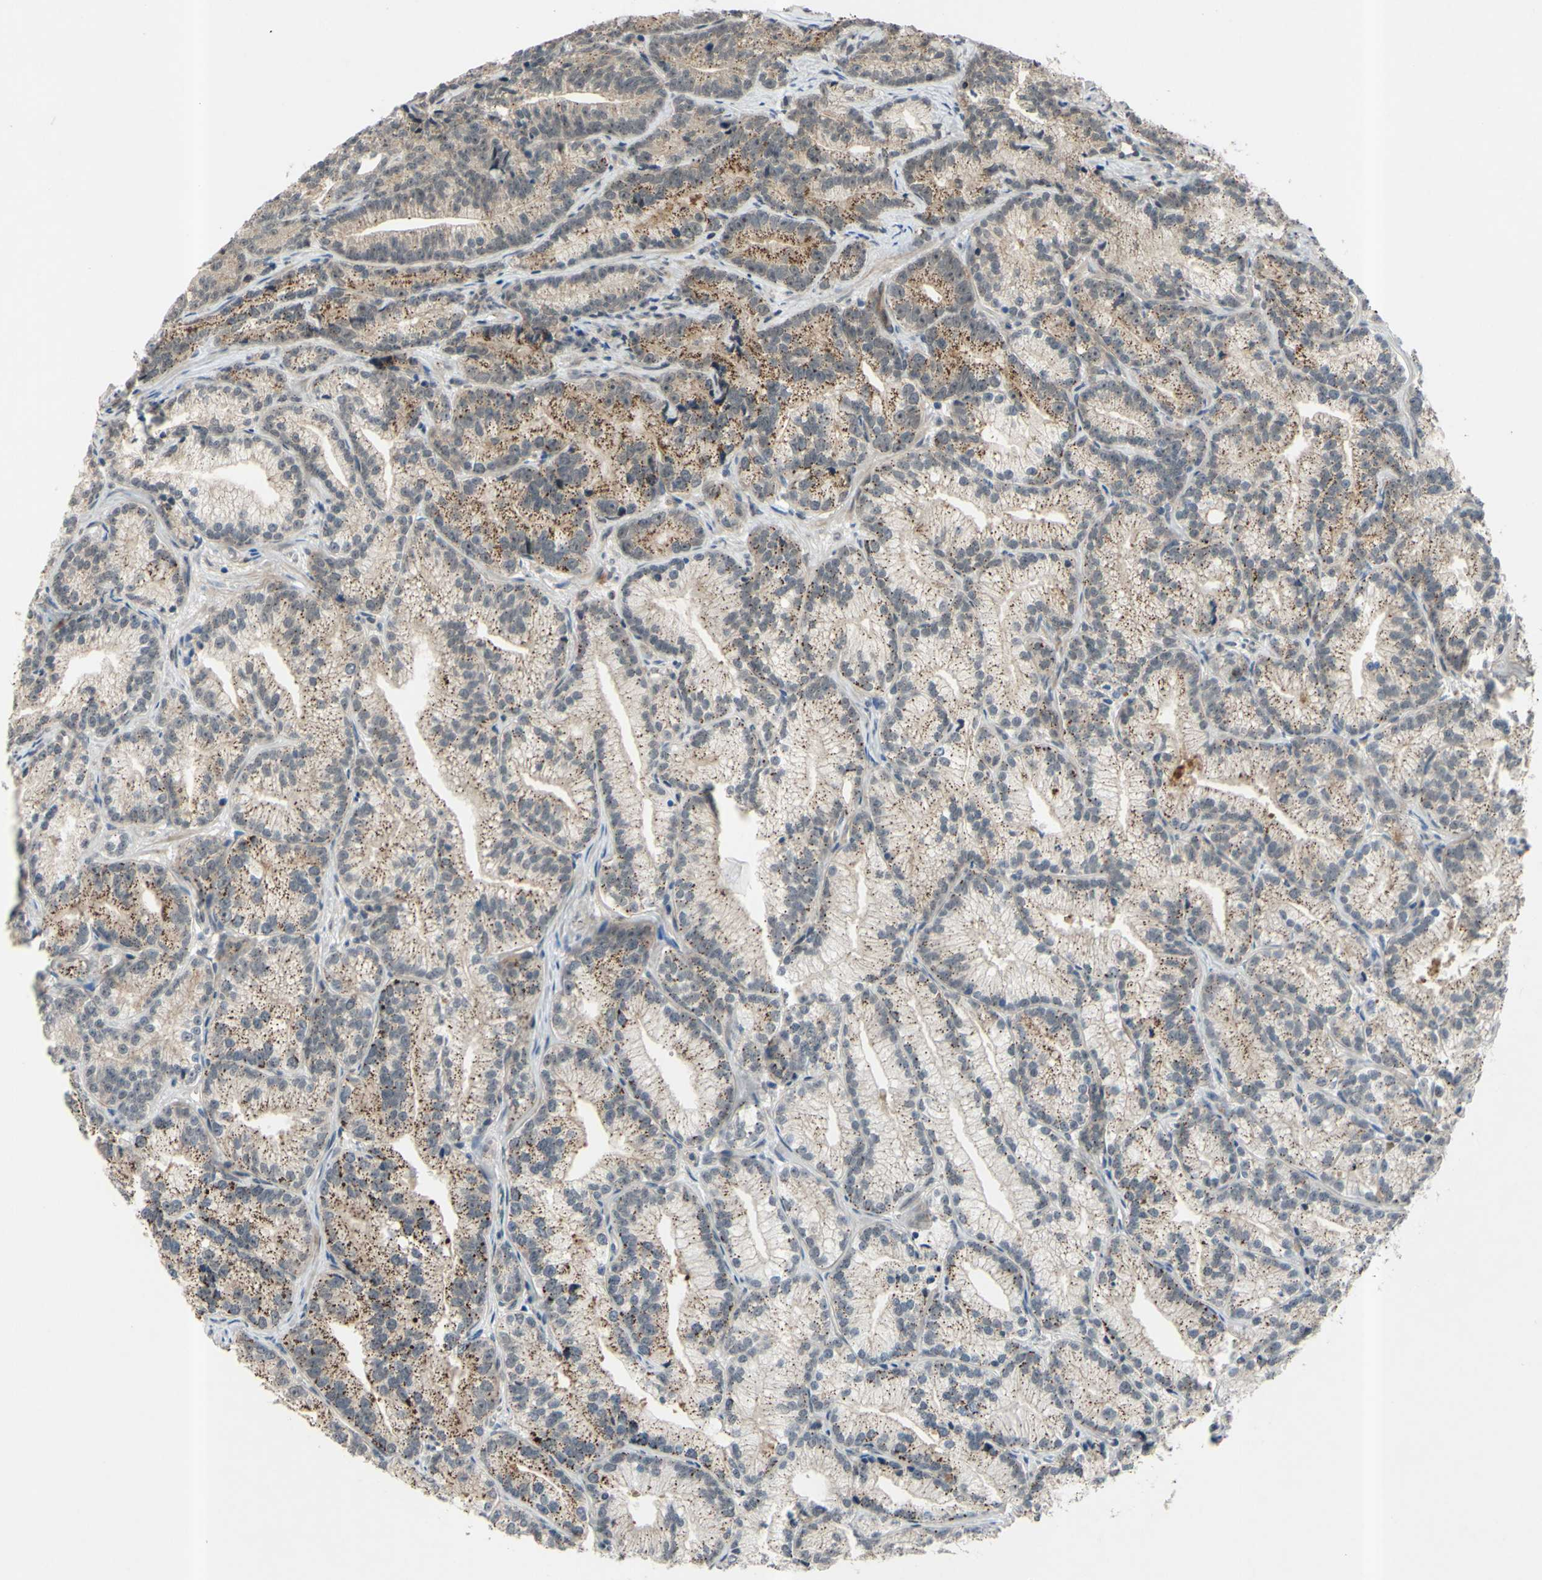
{"staining": {"intensity": "moderate", "quantity": "25%-75%", "location": "cytoplasmic/membranous"}, "tissue": "prostate cancer", "cell_type": "Tumor cells", "image_type": "cancer", "snomed": [{"axis": "morphology", "description": "Adenocarcinoma, Low grade"}, {"axis": "topography", "description": "Prostate"}], "caption": "Immunohistochemical staining of human low-grade adenocarcinoma (prostate) shows medium levels of moderate cytoplasmic/membranous positivity in about 25%-75% of tumor cells.", "gene": "ALK", "patient": {"sex": "male", "age": 89}}